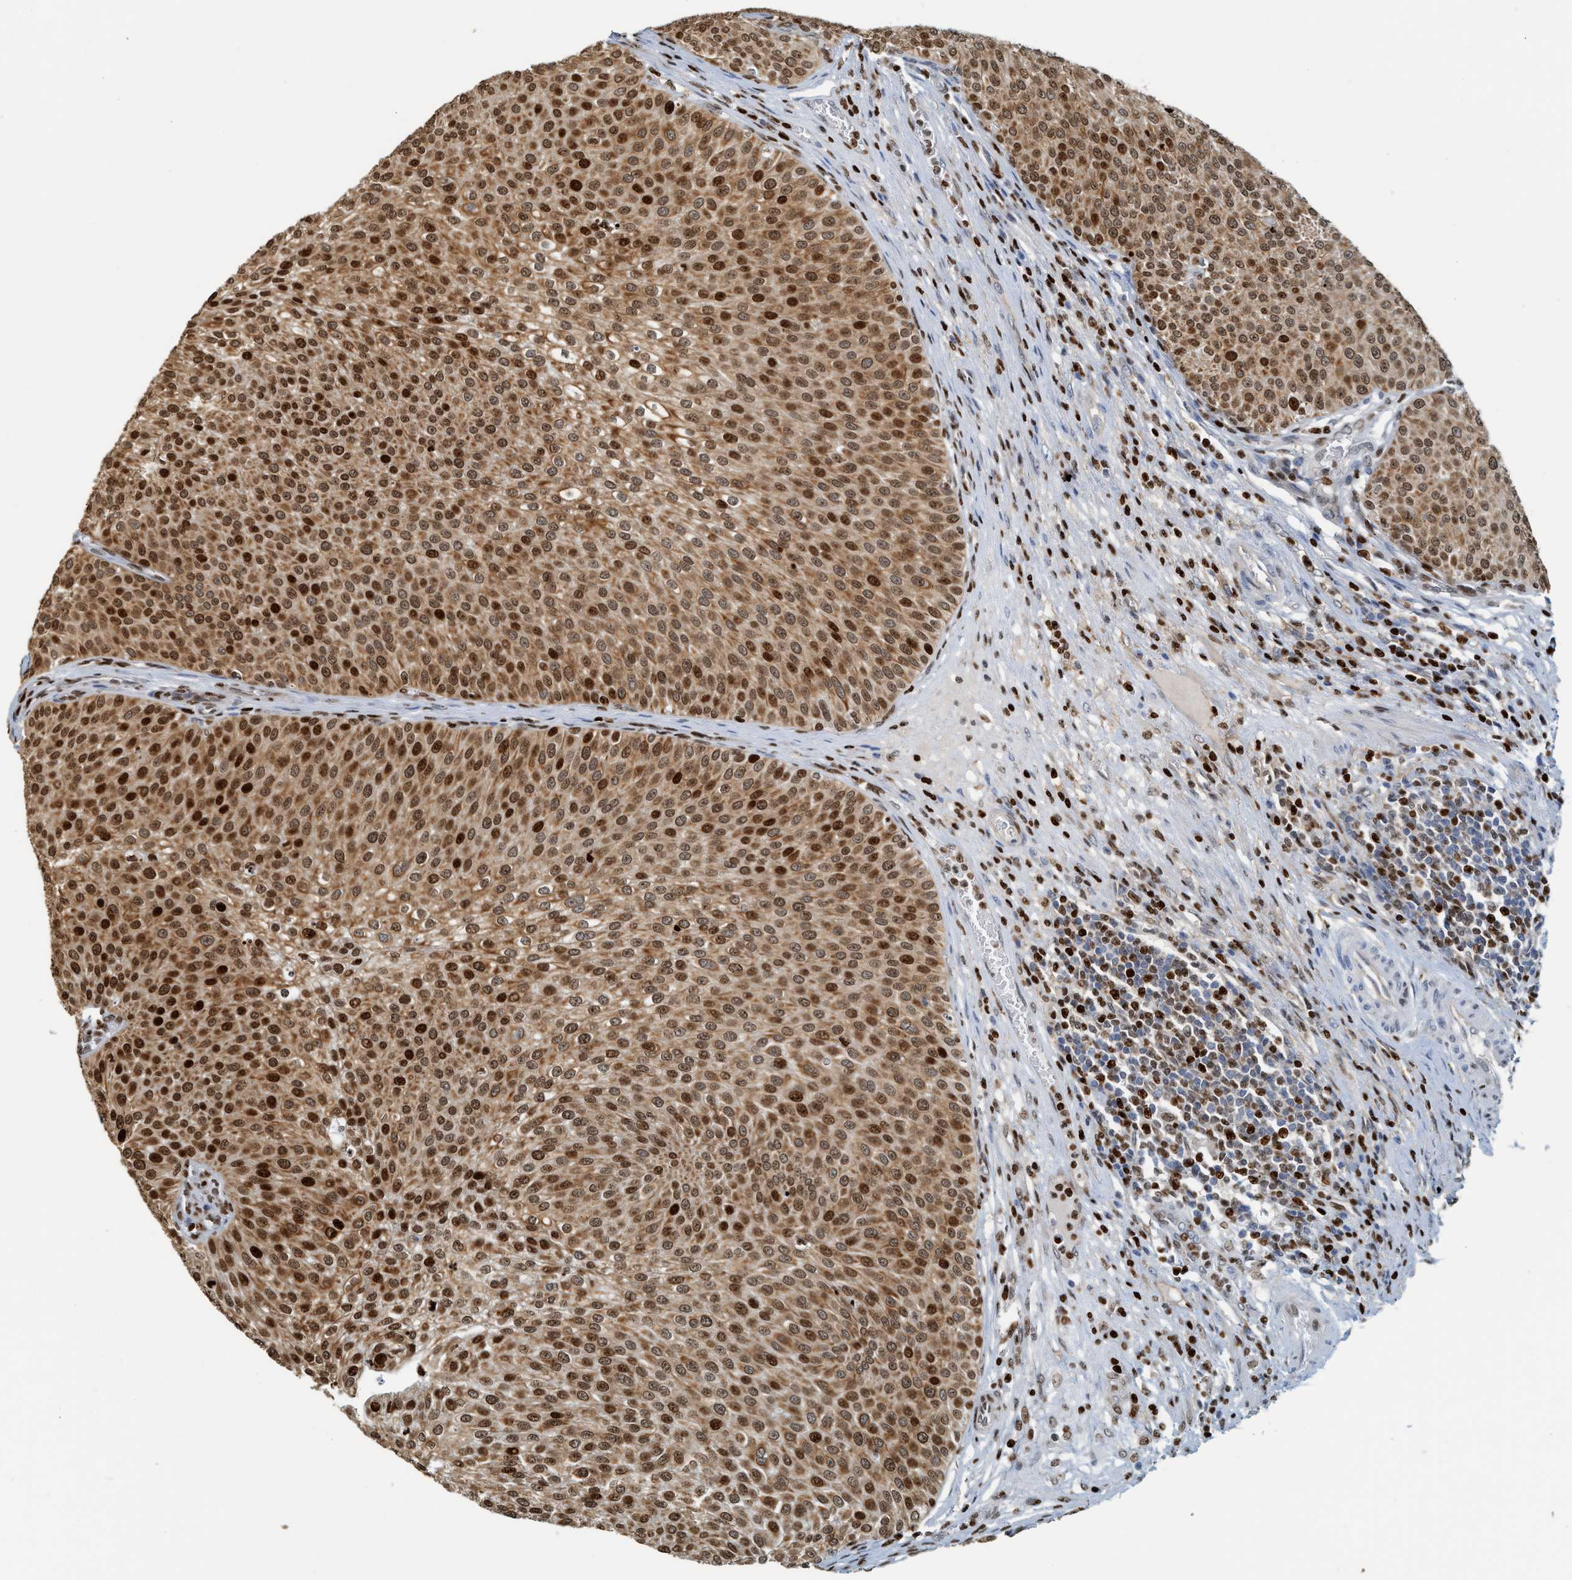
{"staining": {"intensity": "strong", "quantity": ">75%", "location": "cytoplasmic/membranous,nuclear"}, "tissue": "urothelial cancer", "cell_type": "Tumor cells", "image_type": "cancer", "snomed": [{"axis": "morphology", "description": "Urothelial carcinoma, Low grade"}, {"axis": "topography", "description": "Smooth muscle"}, {"axis": "topography", "description": "Urinary bladder"}], "caption": "The immunohistochemical stain shows strong cytoplasmic/membranous and nuclear staining in tumor cells of low-grade urothelial carcinoma tissue.", "gene": "SH3D19", "patient": {"sex": "male", "age": 60}}